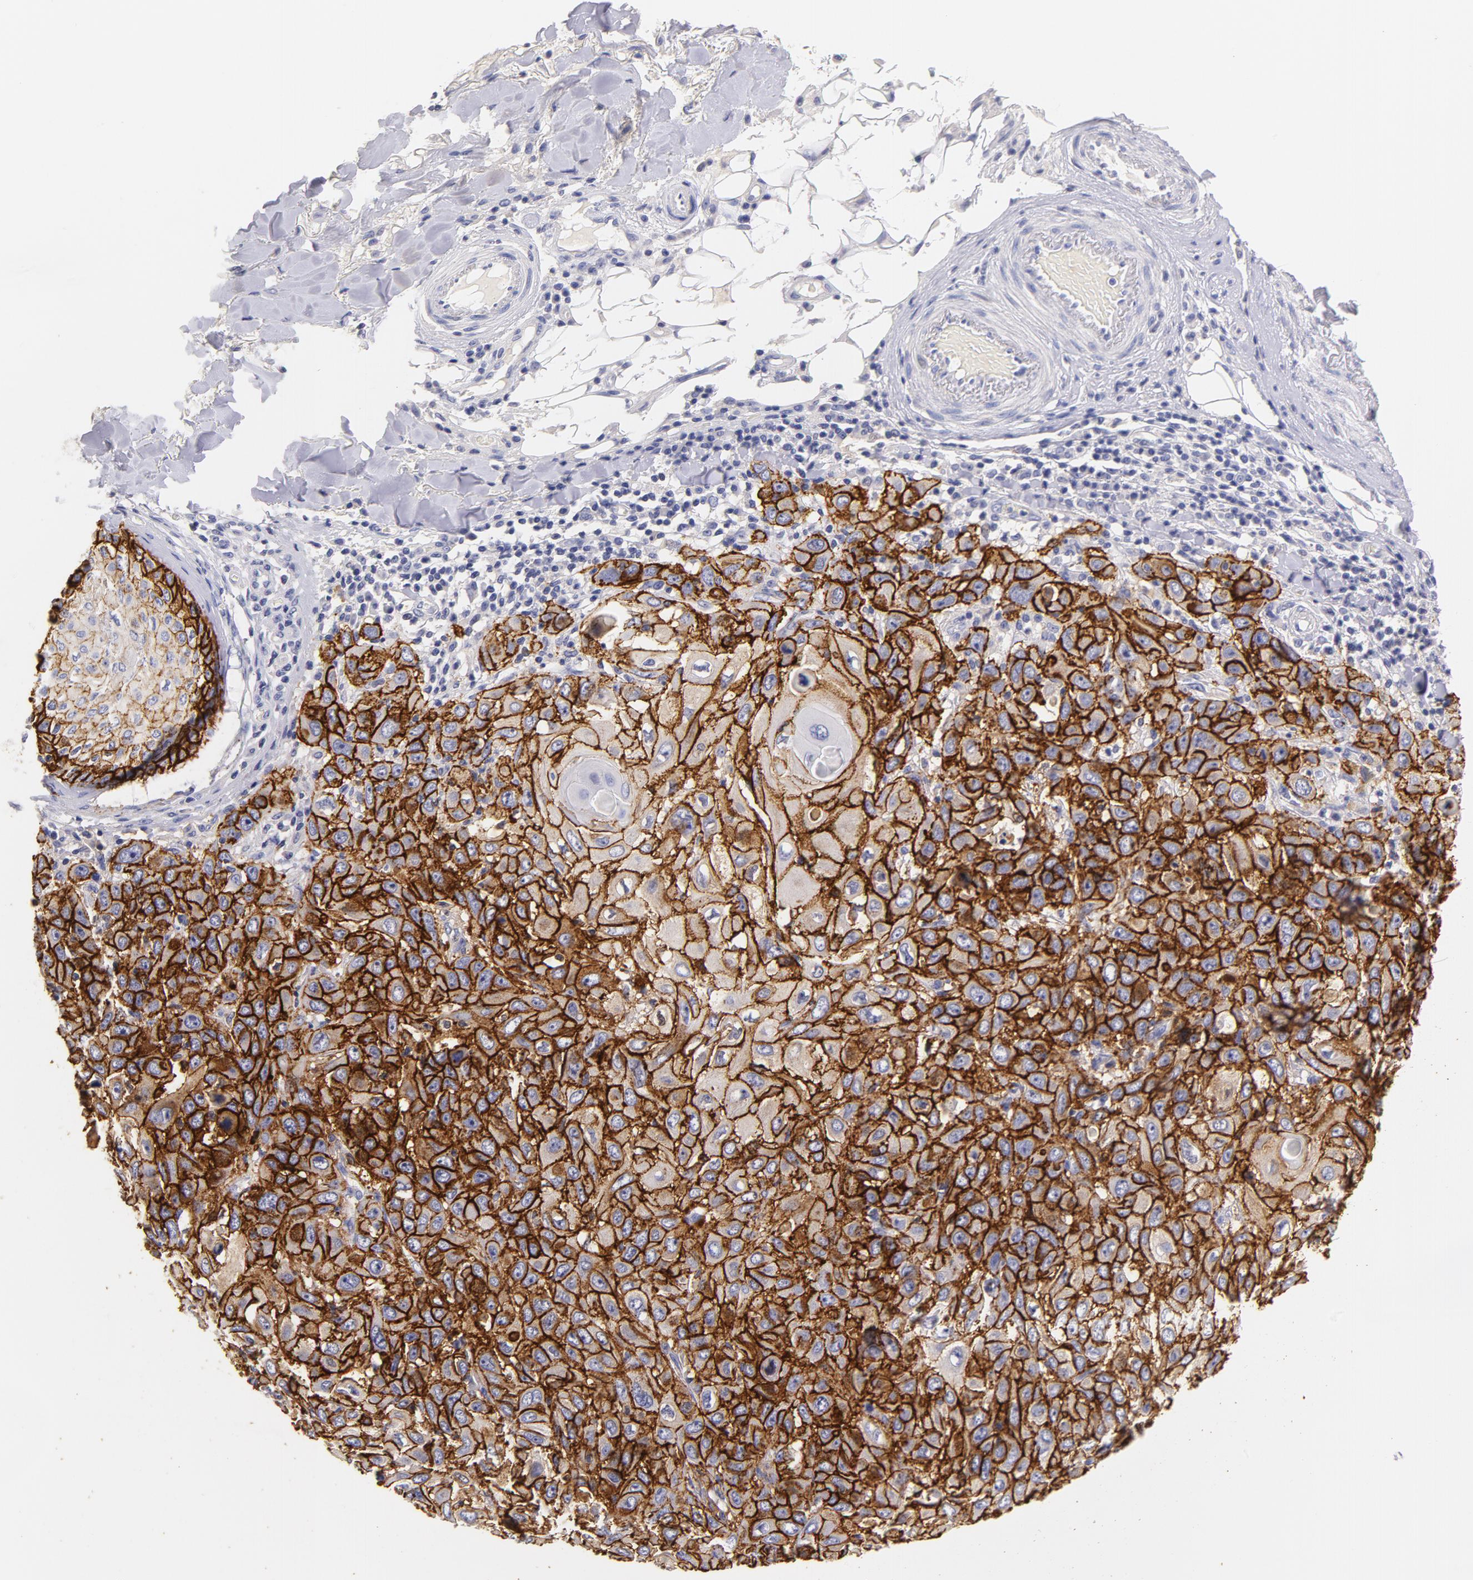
{"staining": {"intensity": "strong", "quantity": ">75%", "location": "cytoplasmic/membranous"}, "tissue": "skin cancer", "cell_type": "Tumor cells", "image_type": "cancer", "snomed": [{"axis": "morphology", "description": "Squamous cell carcinoma, NOS"}, {"axis": "topography", "description": "Skin"}], "caption": "The histopathology image displays immunohistochemical staining of skin squamous cell carcinoma. There is strong cytoplasmic/membranous staining is appreciated in about >75% of tumor cells.", "gene": "CD44", "patient": {"sex": "male", "age": 84}}